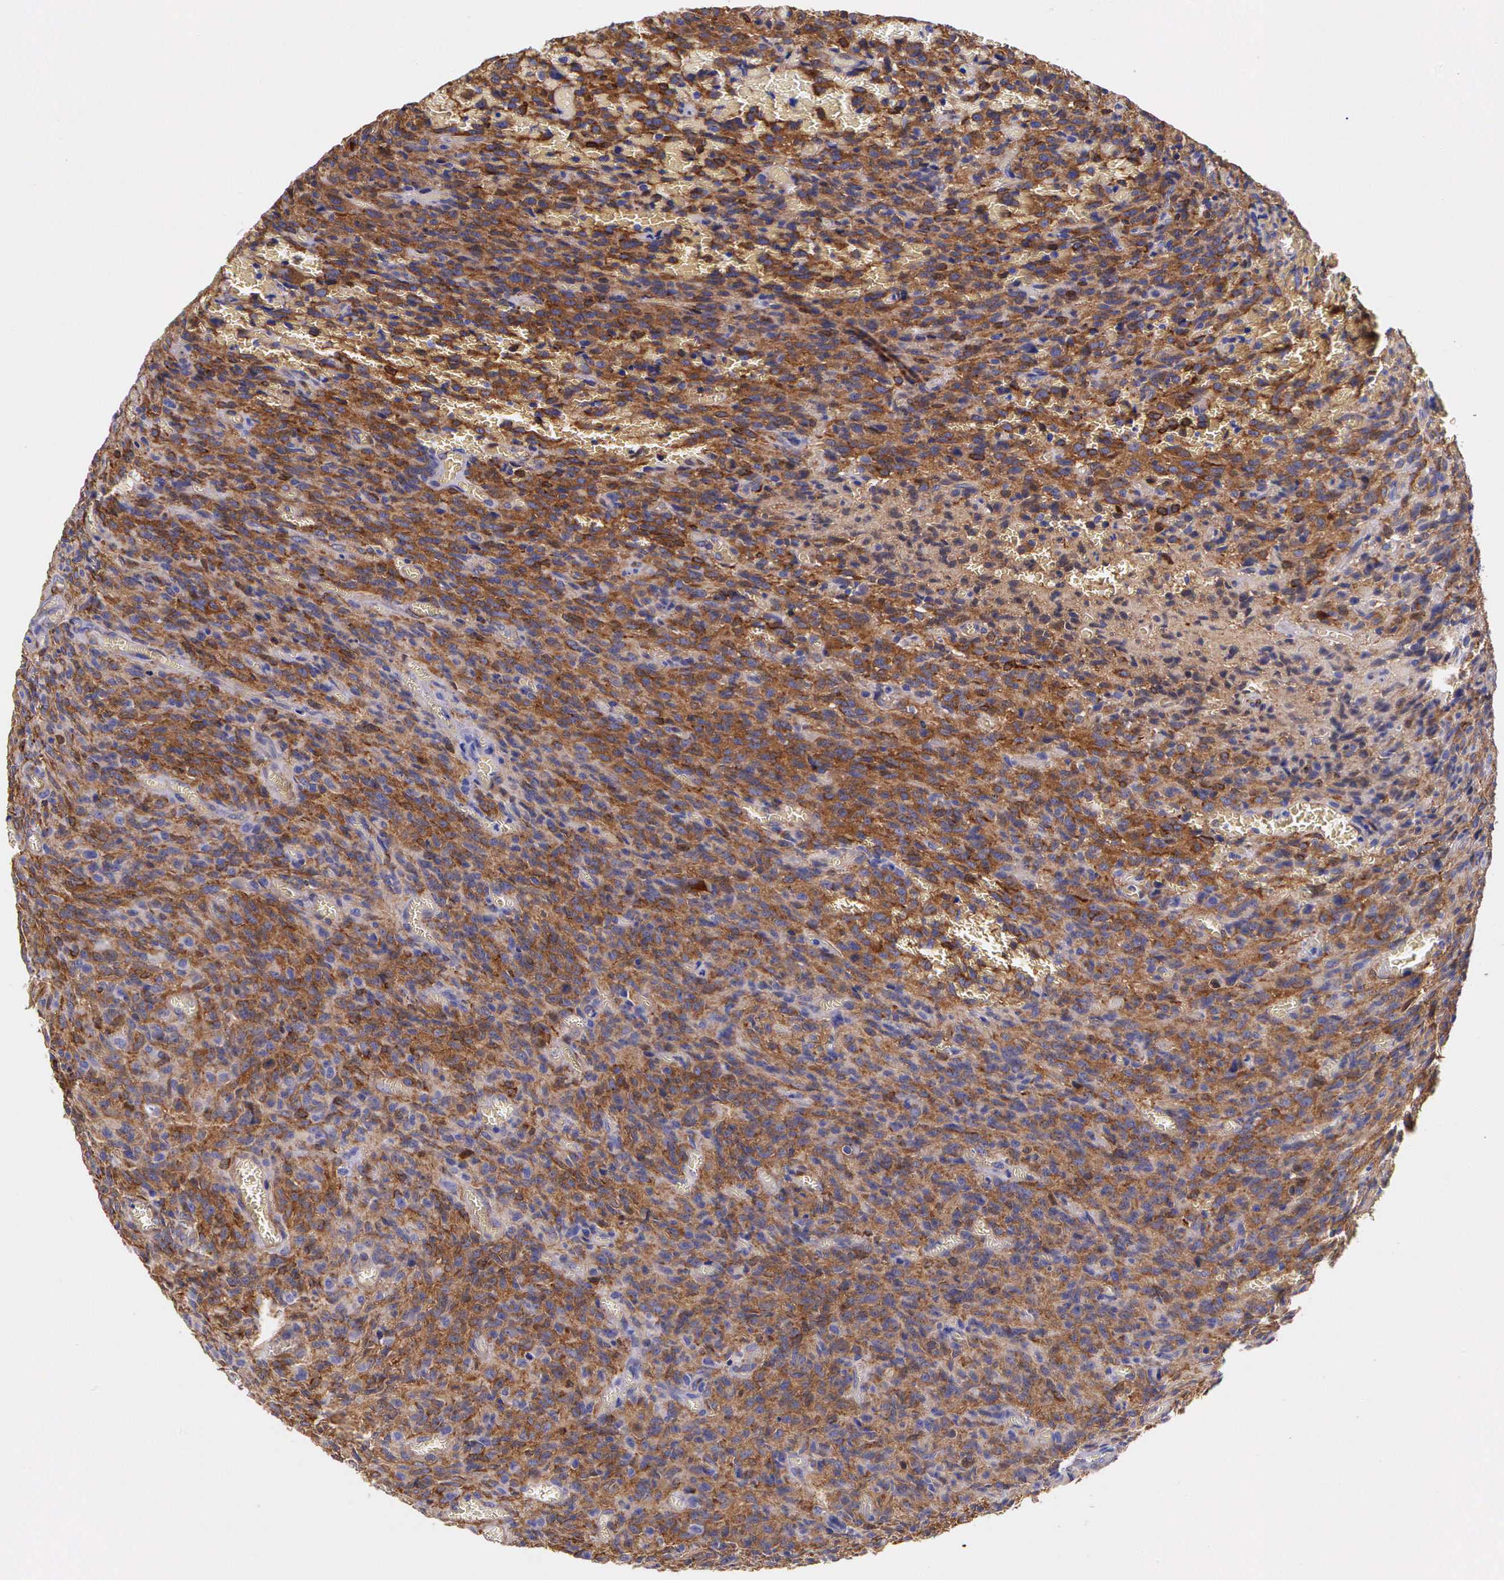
{"staining": {"intensity": "strong", "quantity": ">75%", "location": "cytoplasmic/membranous"}, "tissue": "glioma", "cell_type": "Tumor cells", "image_type": "cancer", "snomed": [{"axis": "morphology", "description": "Glioma, malignant, High grade"}, {"axis": "topography", "description": "Brain"}], "caption": "Human malignant glioma (high-grade) stained for a protein (brown) shows strong cytoplasmic/membranous positive positivity in about >75% of tumor cells.", "gene": "BCAR1", "patient": {"sex": "male", "age": 56}}